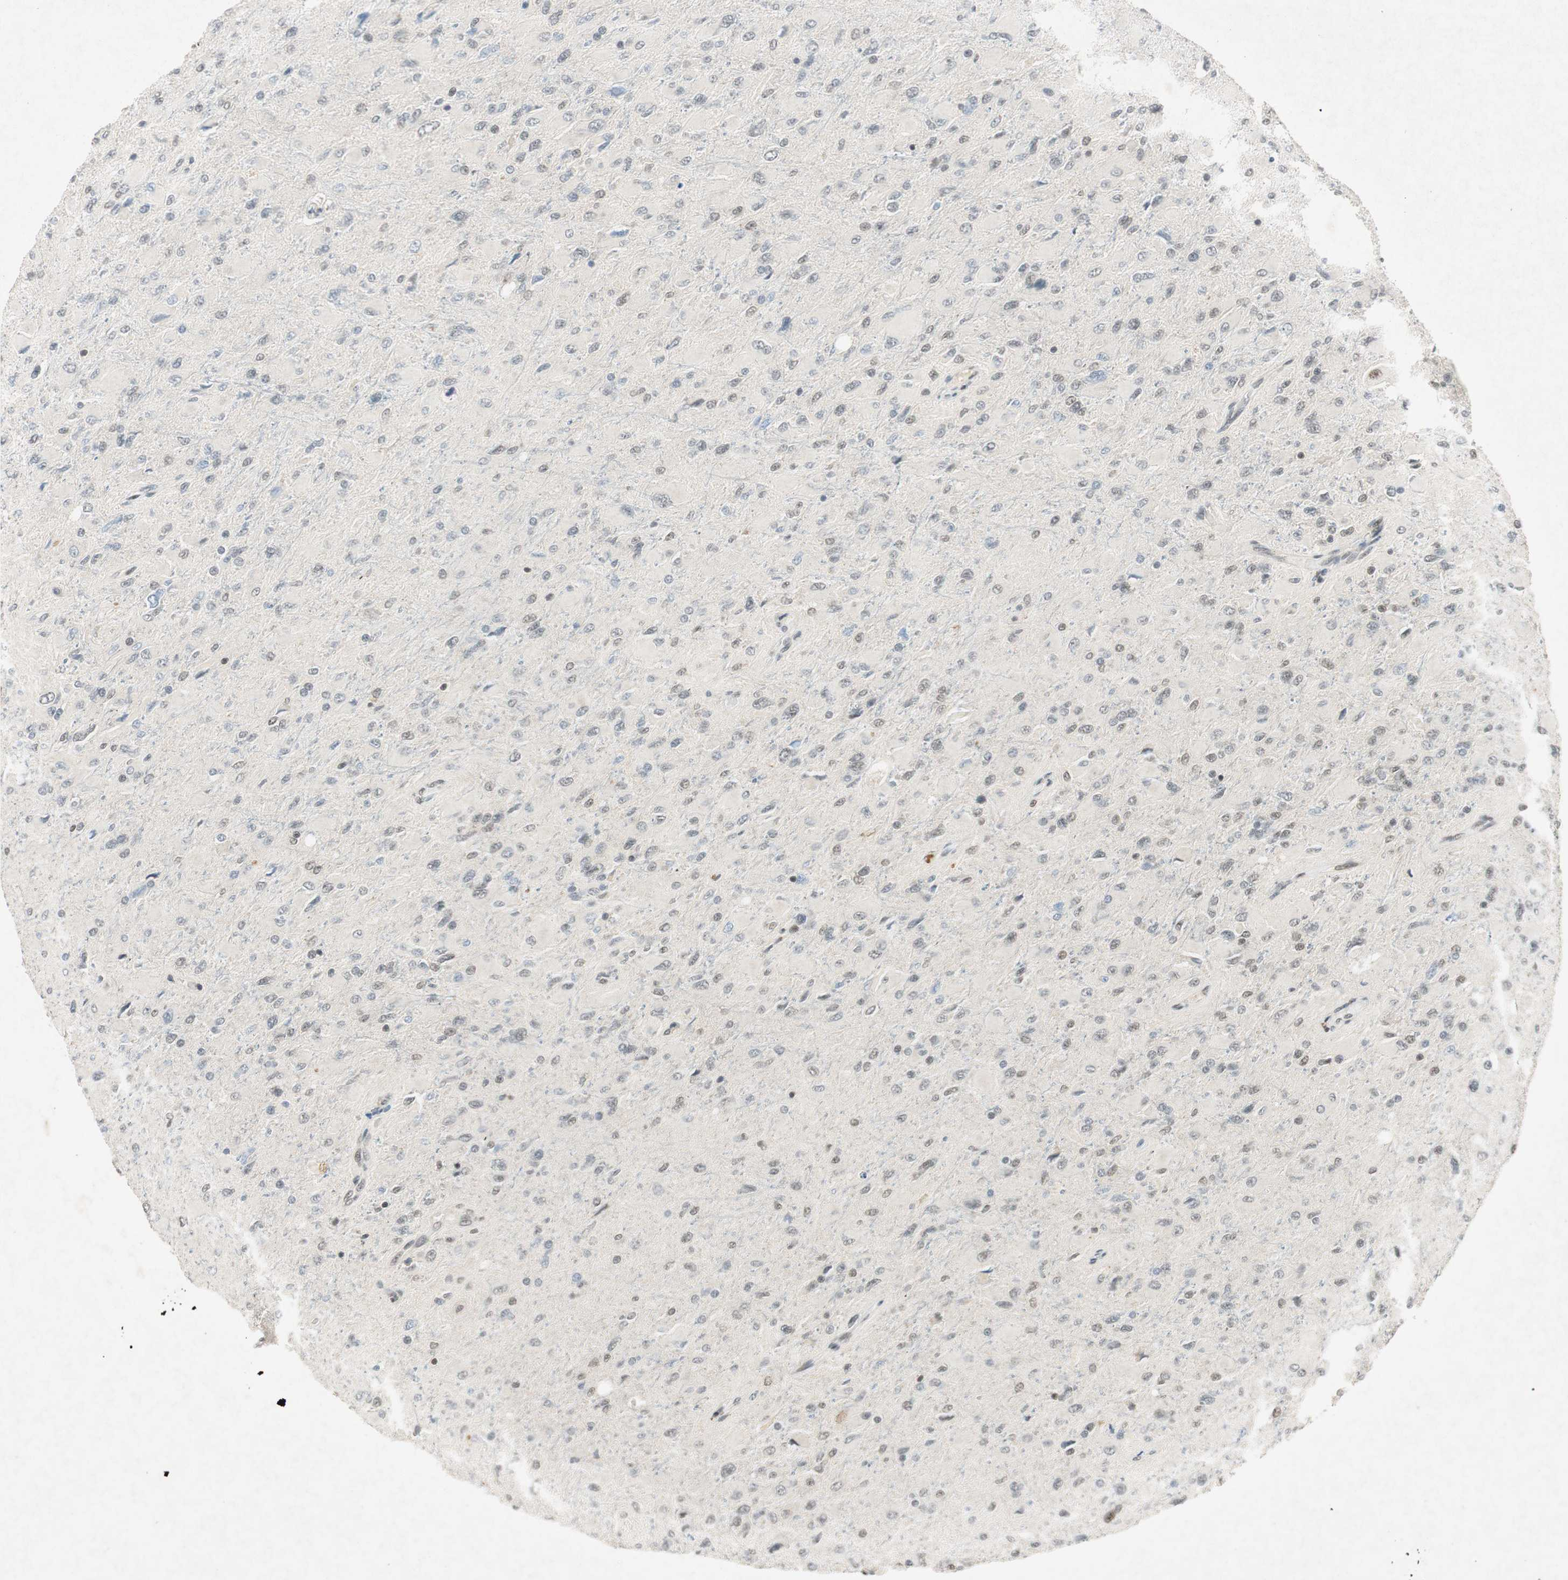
{"staining": {"intensity": "negative", "quantity": "none", "location": "none"}, "tissue": "glioma", "cell_type": "Tumor cells", "image_type": "cancer", "snomed": [{"axis": "morphology", "description": "Glioma, malignant, High grade"}, {"axis": "topography", "description": "Cerebral cortex"}], "caption": "DAB immunohistochemical staining of malignant glioma (high-grade) demonstrates no significant staining in tumor cells. Nuclei are stained in blue.", "gene": "NCBP3", "patient": {"sex": "female", "age": 36}}